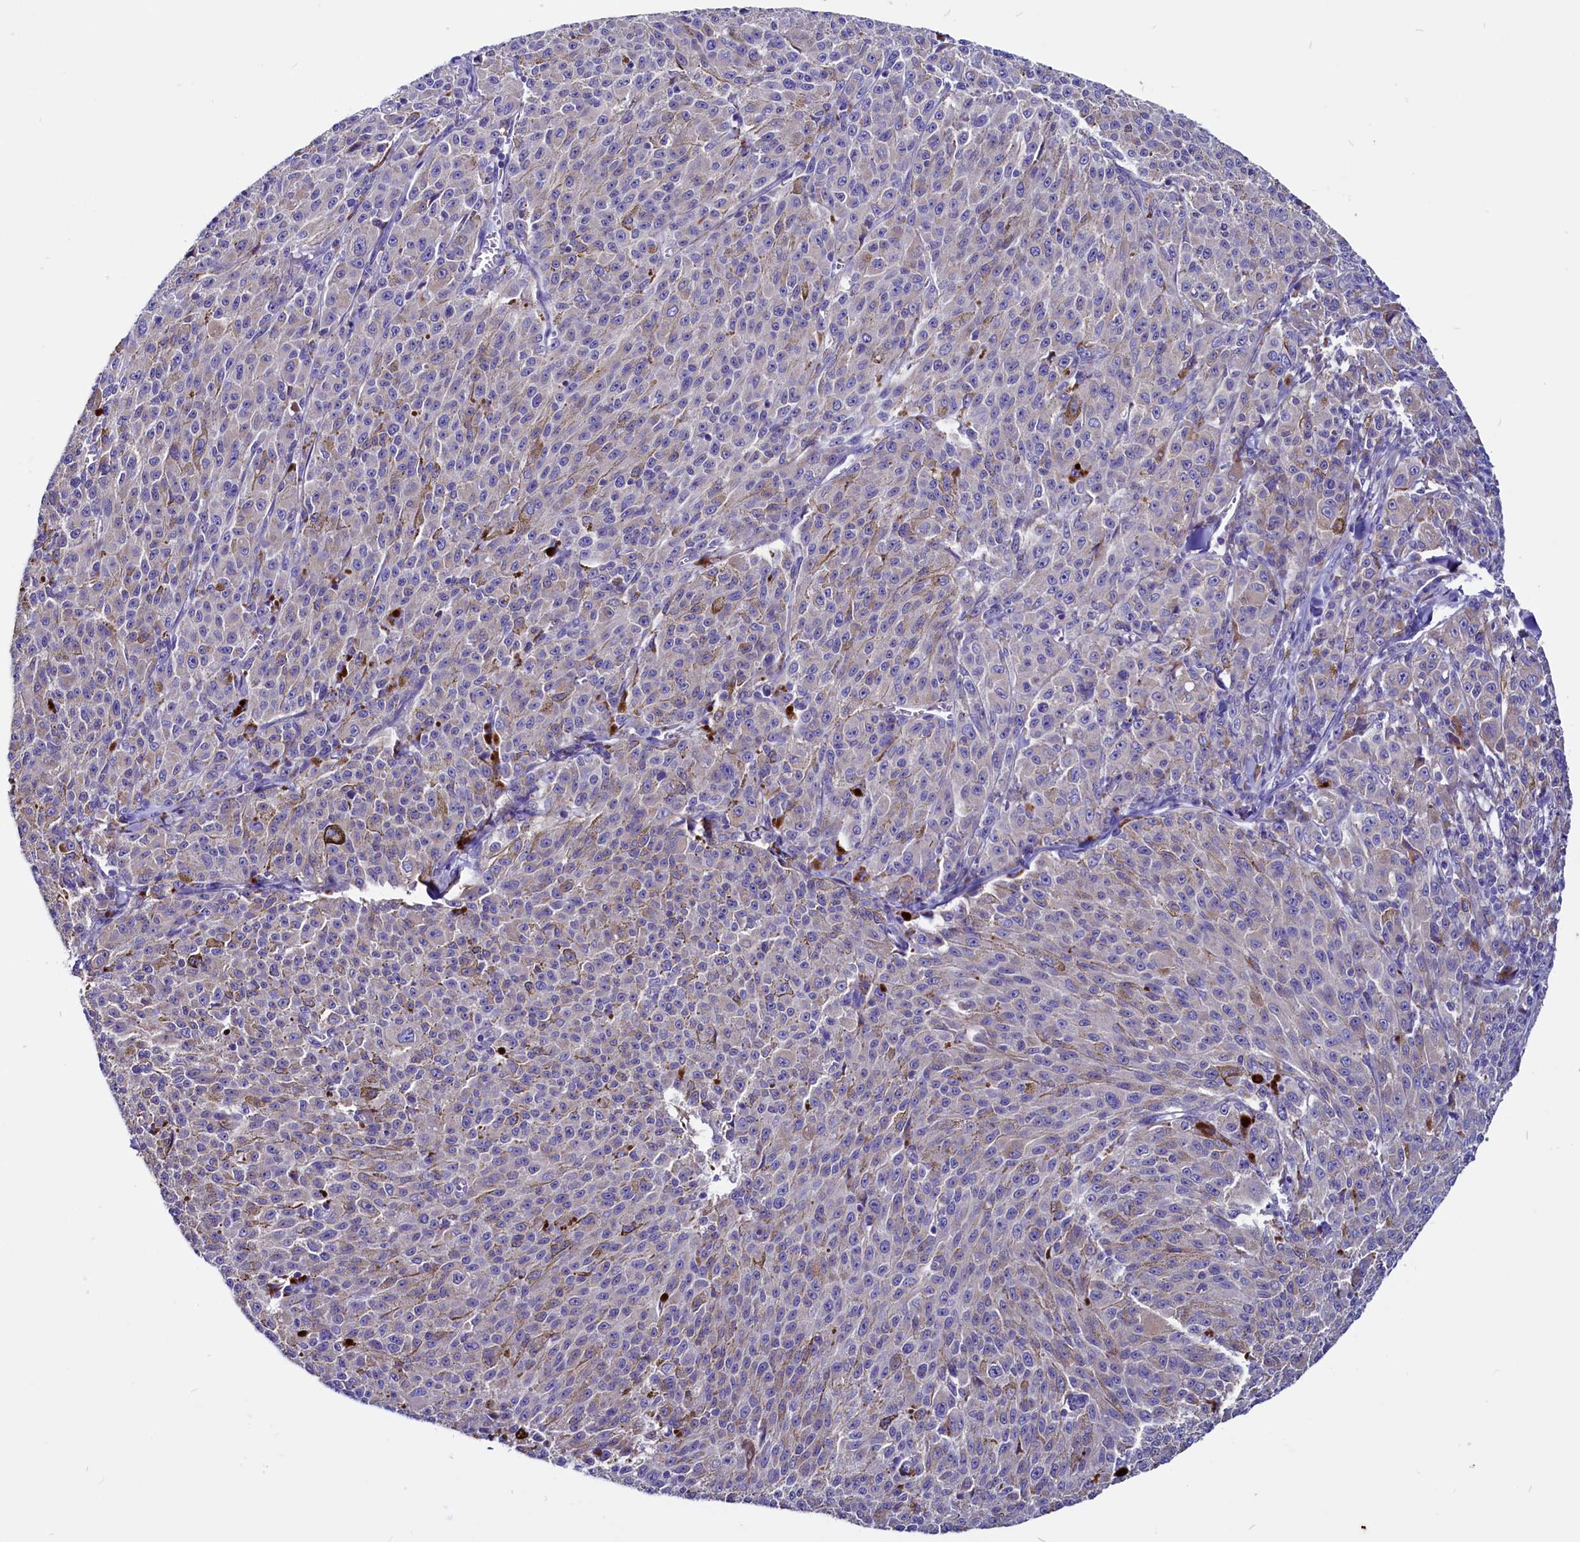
{"staining": {"intensity": "negative", "quantity": "none", "location": "none"}, "tissue": "melanoma", "cell_type": "Tumor cells", "image_type": "cancer", "snomed": [{"axis": "morphology", "description": "Malignant melanoma, NOS"}, {"axis": "topography", "description": "Skin"}], "caption": "Human melanoma stained for a protein using IHC exhibits no staining in tumor cells.", "gene": "CCBE1", "patient": {"sex": "female", "age": 52}}